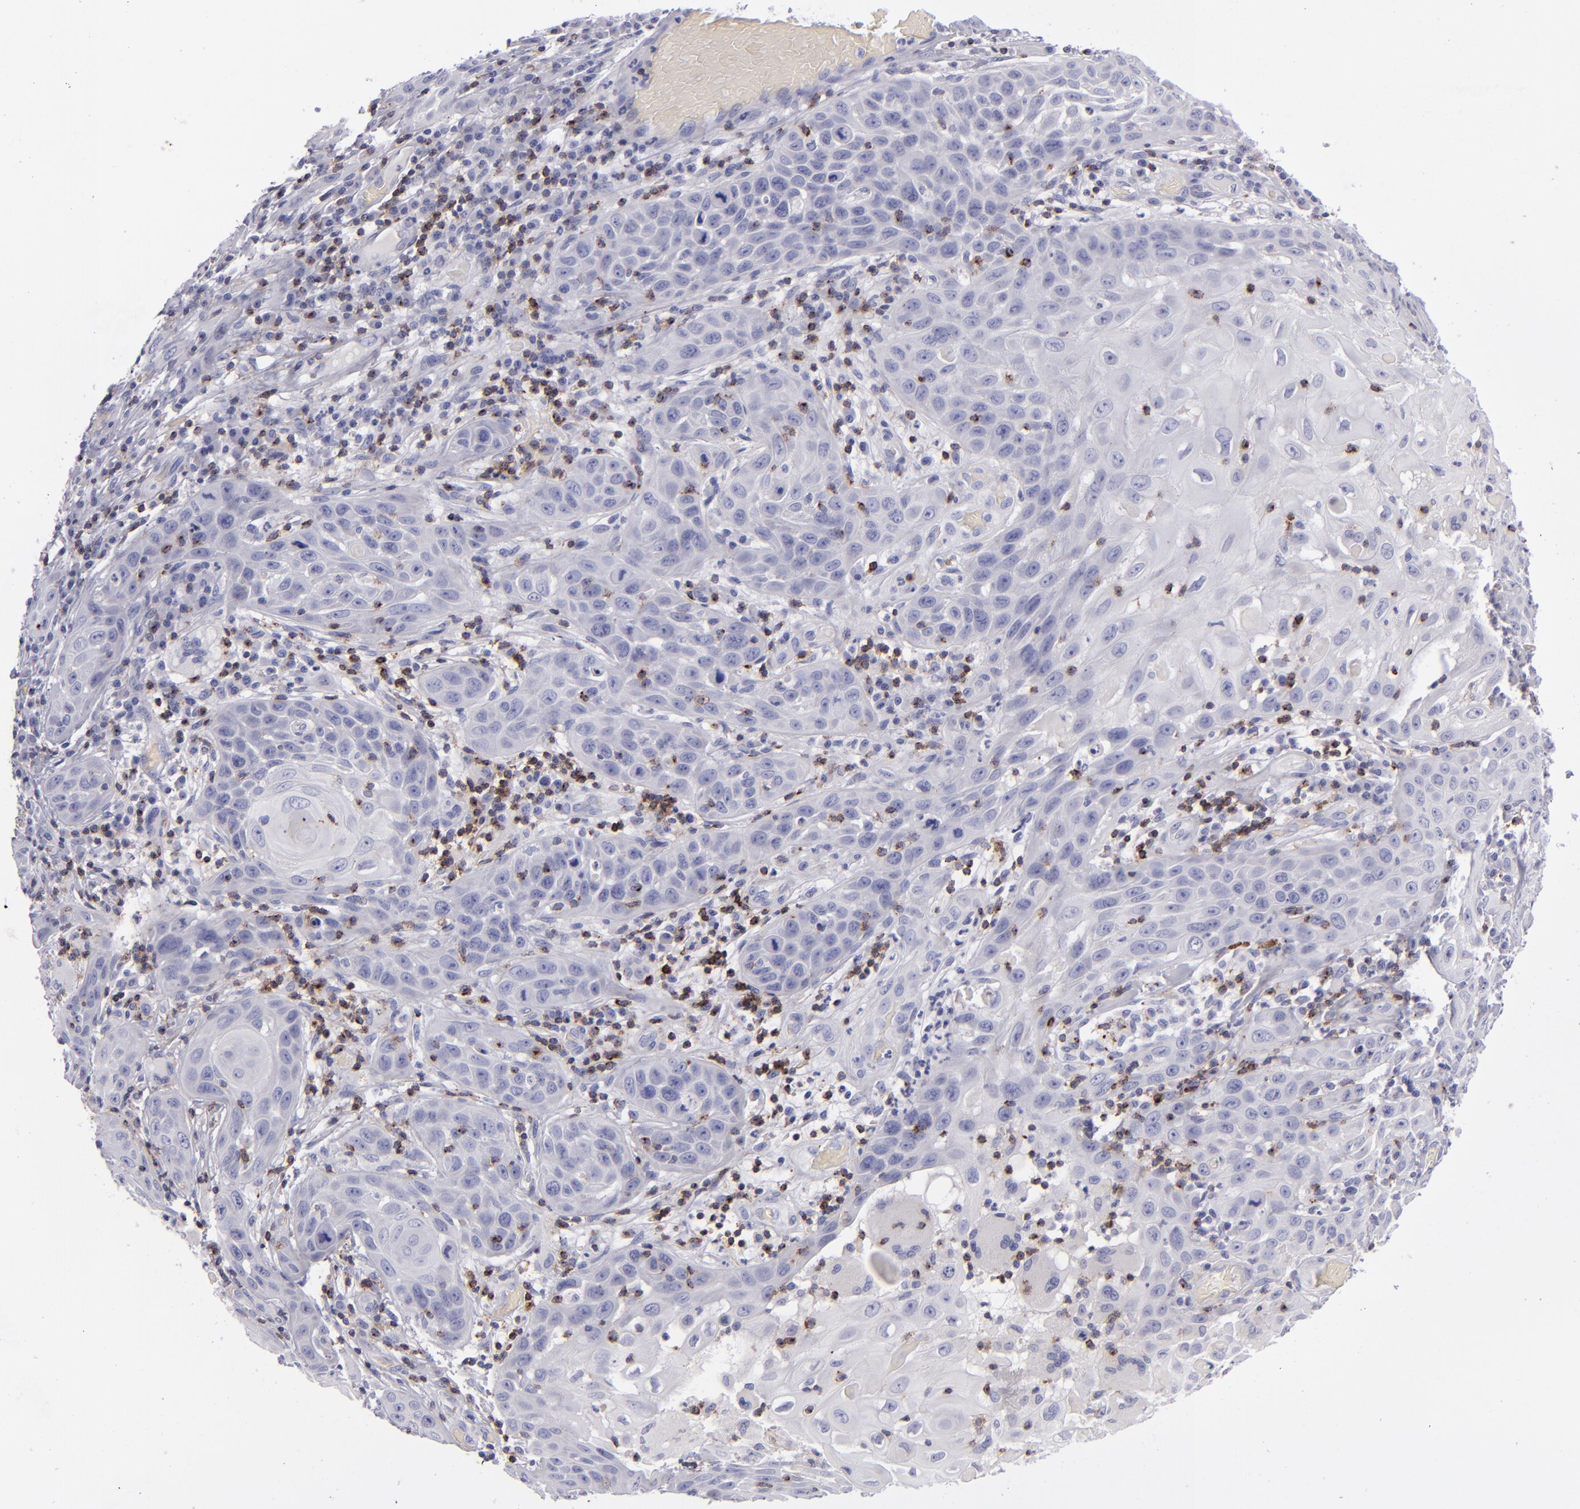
{"staining": {"intensity": "negative", "quantity": "none", "location": "none"}, "tissue": "skin cancer", "cell_type": "Tumor cells", "image_type": "cancer", "snomed": [{"axis": "morphology", "description": "Squamous cell carcinoma, NOS"}, {"axis": "topography", "description": "Skin"}], "caption": "An IHC micrograph of skin cancer is shown. There is no staining in tumor cells of skin cancer.", "gene": "CD2", "patient": {"sex": "male", "age": 84}}